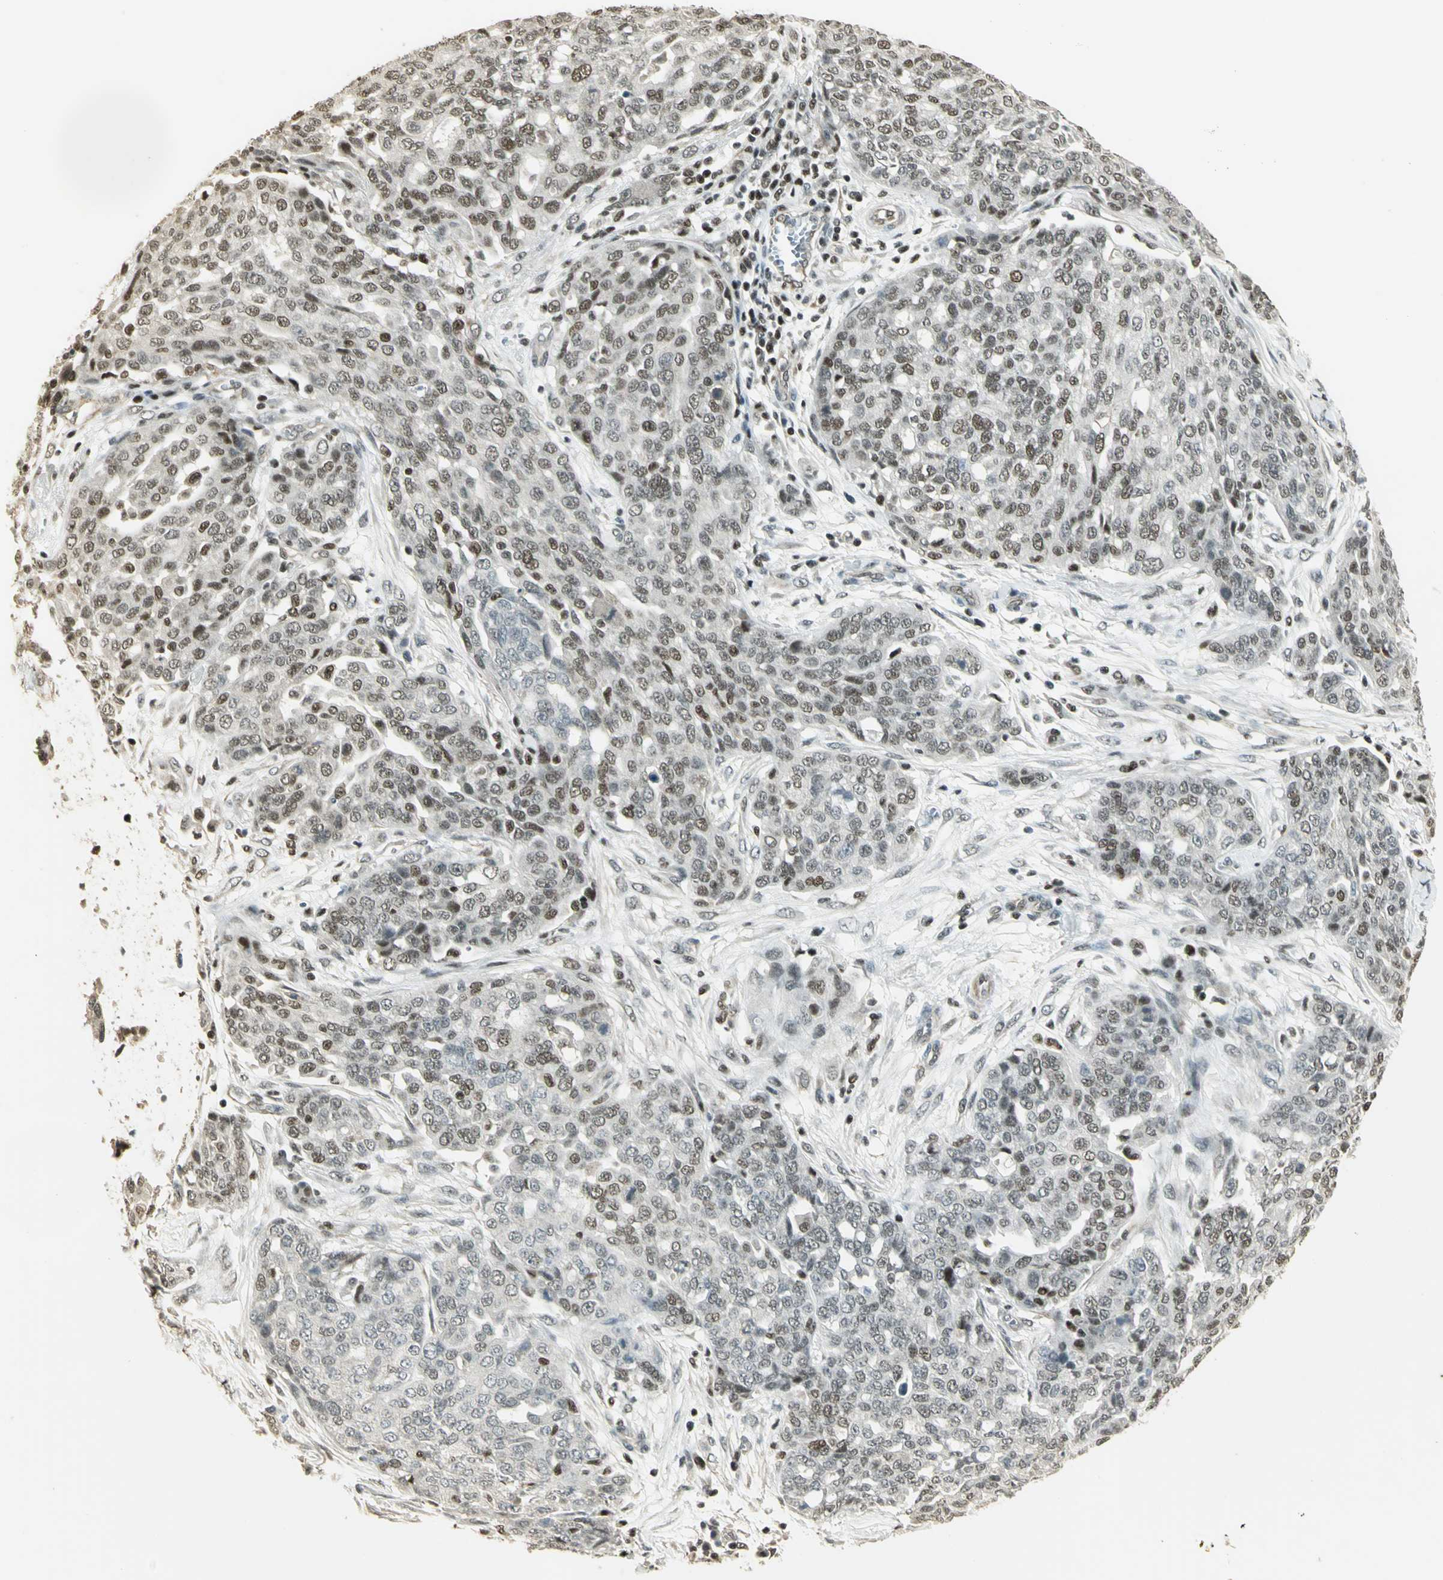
{"staining": {"intensity": "weak", "quantity": ">75%", "location": "nuclear"}, "tissue": "ovarian cancer", "cell_type": "Tumor cells", "image_type": "cancer", "snomed": [{"axis": "morphology", "description": "Cystadenocarcinoma, serous, NOS"}, {"axis": "topography", "description": "Soft tissue"}, {"axis": "topography", "description": "Ovary"}], "caption": "IHC histopathology image of neoplastic tissue: ovarian serous cystadenocarcinoma stained using immunohistochemistry shows low levels of weak protein expression localized specifically in the nuclear of tumor cells, appearing as a nuclear brown color.", "gene": "ELF1", "patient": {"sex": "female", "age": 57}}